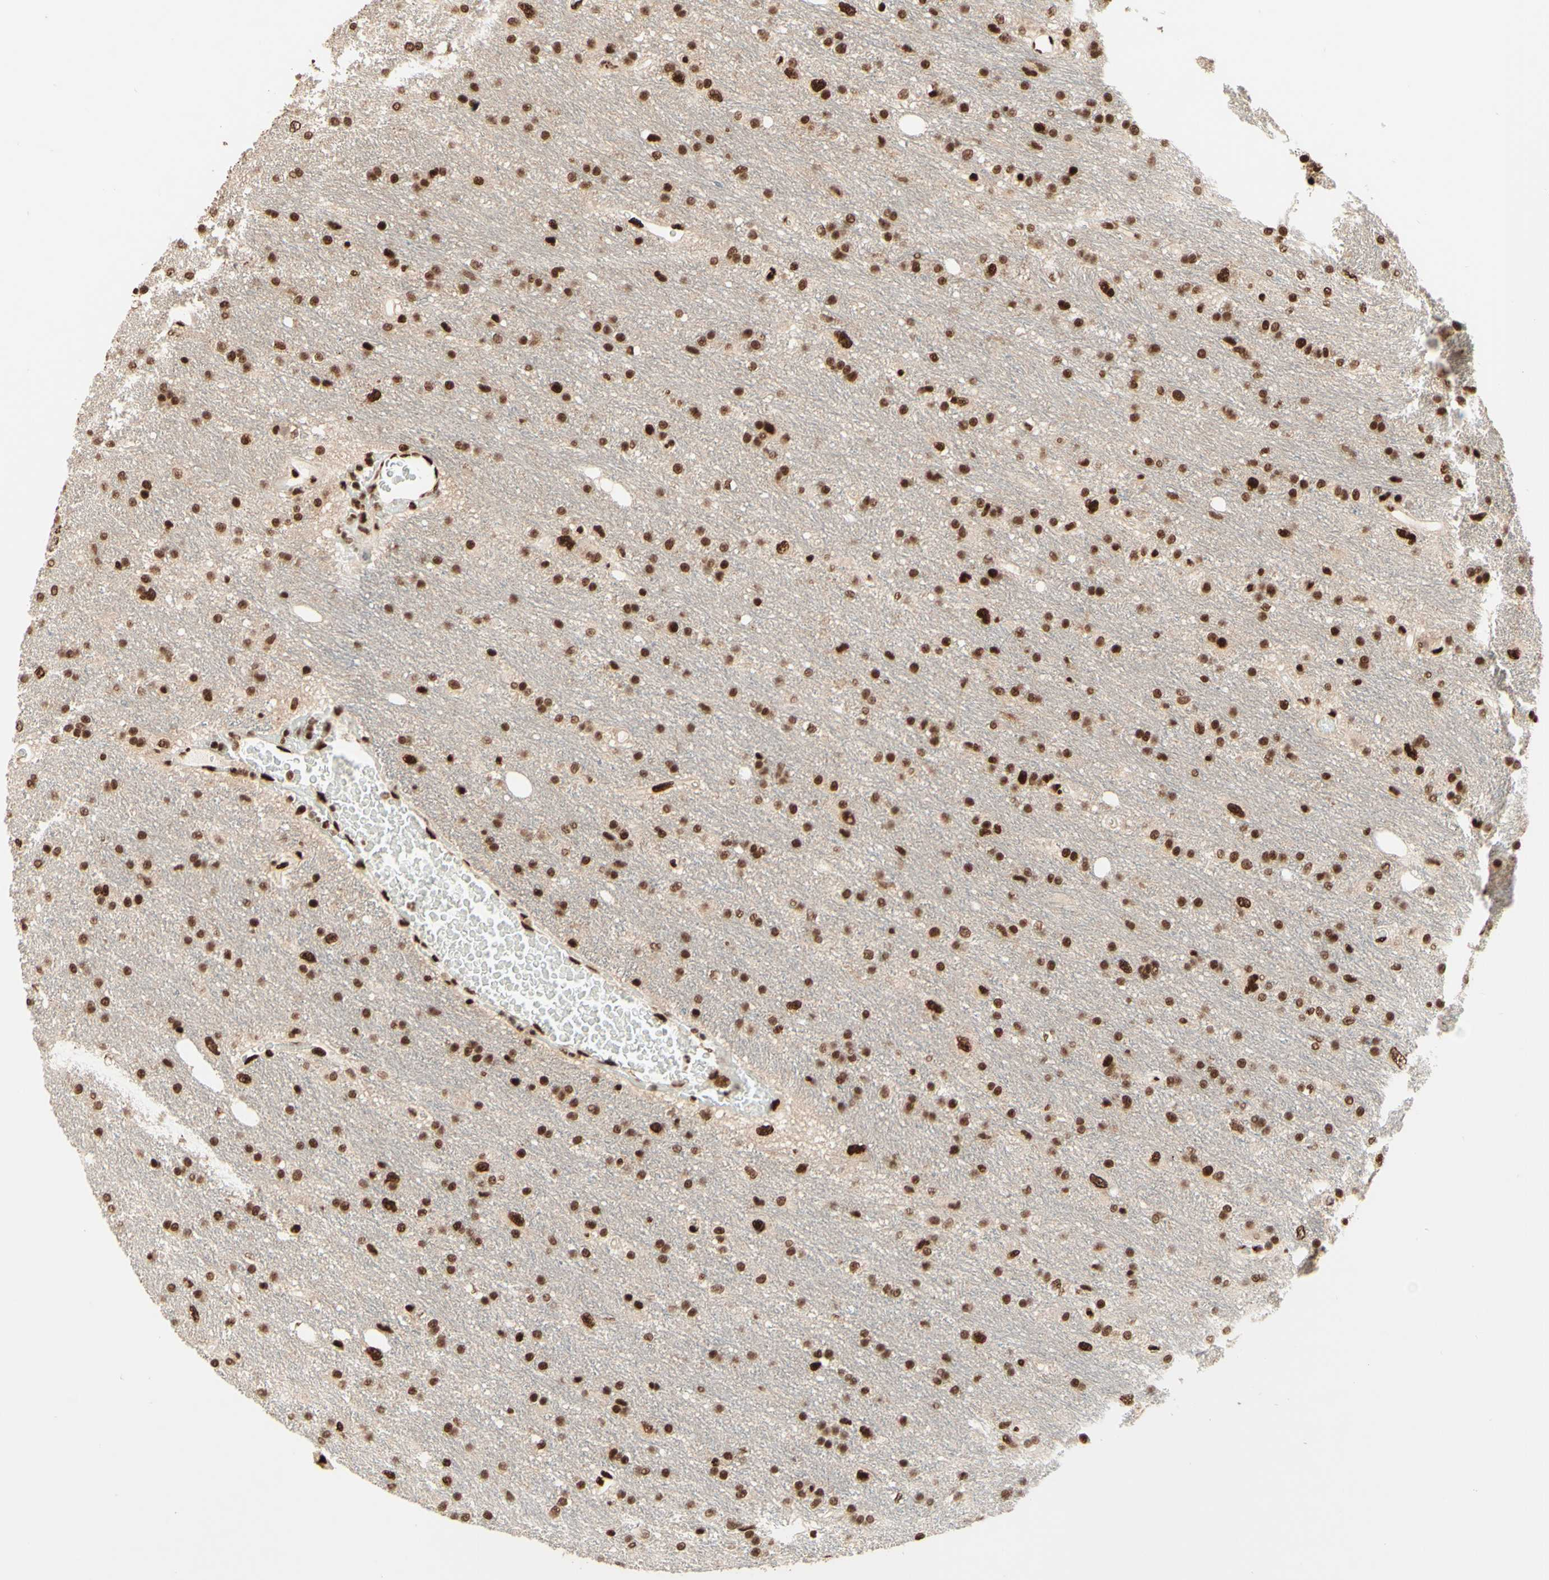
{"staining": {"intensity": "moderate", "quantity": ">75%", "location": "nuclear"}, "tissue": "glioma", "cell_type": "Tumor cells", "image_type": "cancer", "snomed": [{"axis": "morphology", "description": "Glioma, malignant, Low grade"}, {"axis": "topography", "description": "Brain"}], "caption": "IHC (DAB) staining of glioma demonstrates moderate nuclear protein staining in approximately >75% of tumor cells. (DAB (3,3'-diaminobenzidine) = brown stain, brightfield microscopy at high magnification).", "gene": "NR3C1", "patient": {"sex": "male", "age": 77}}